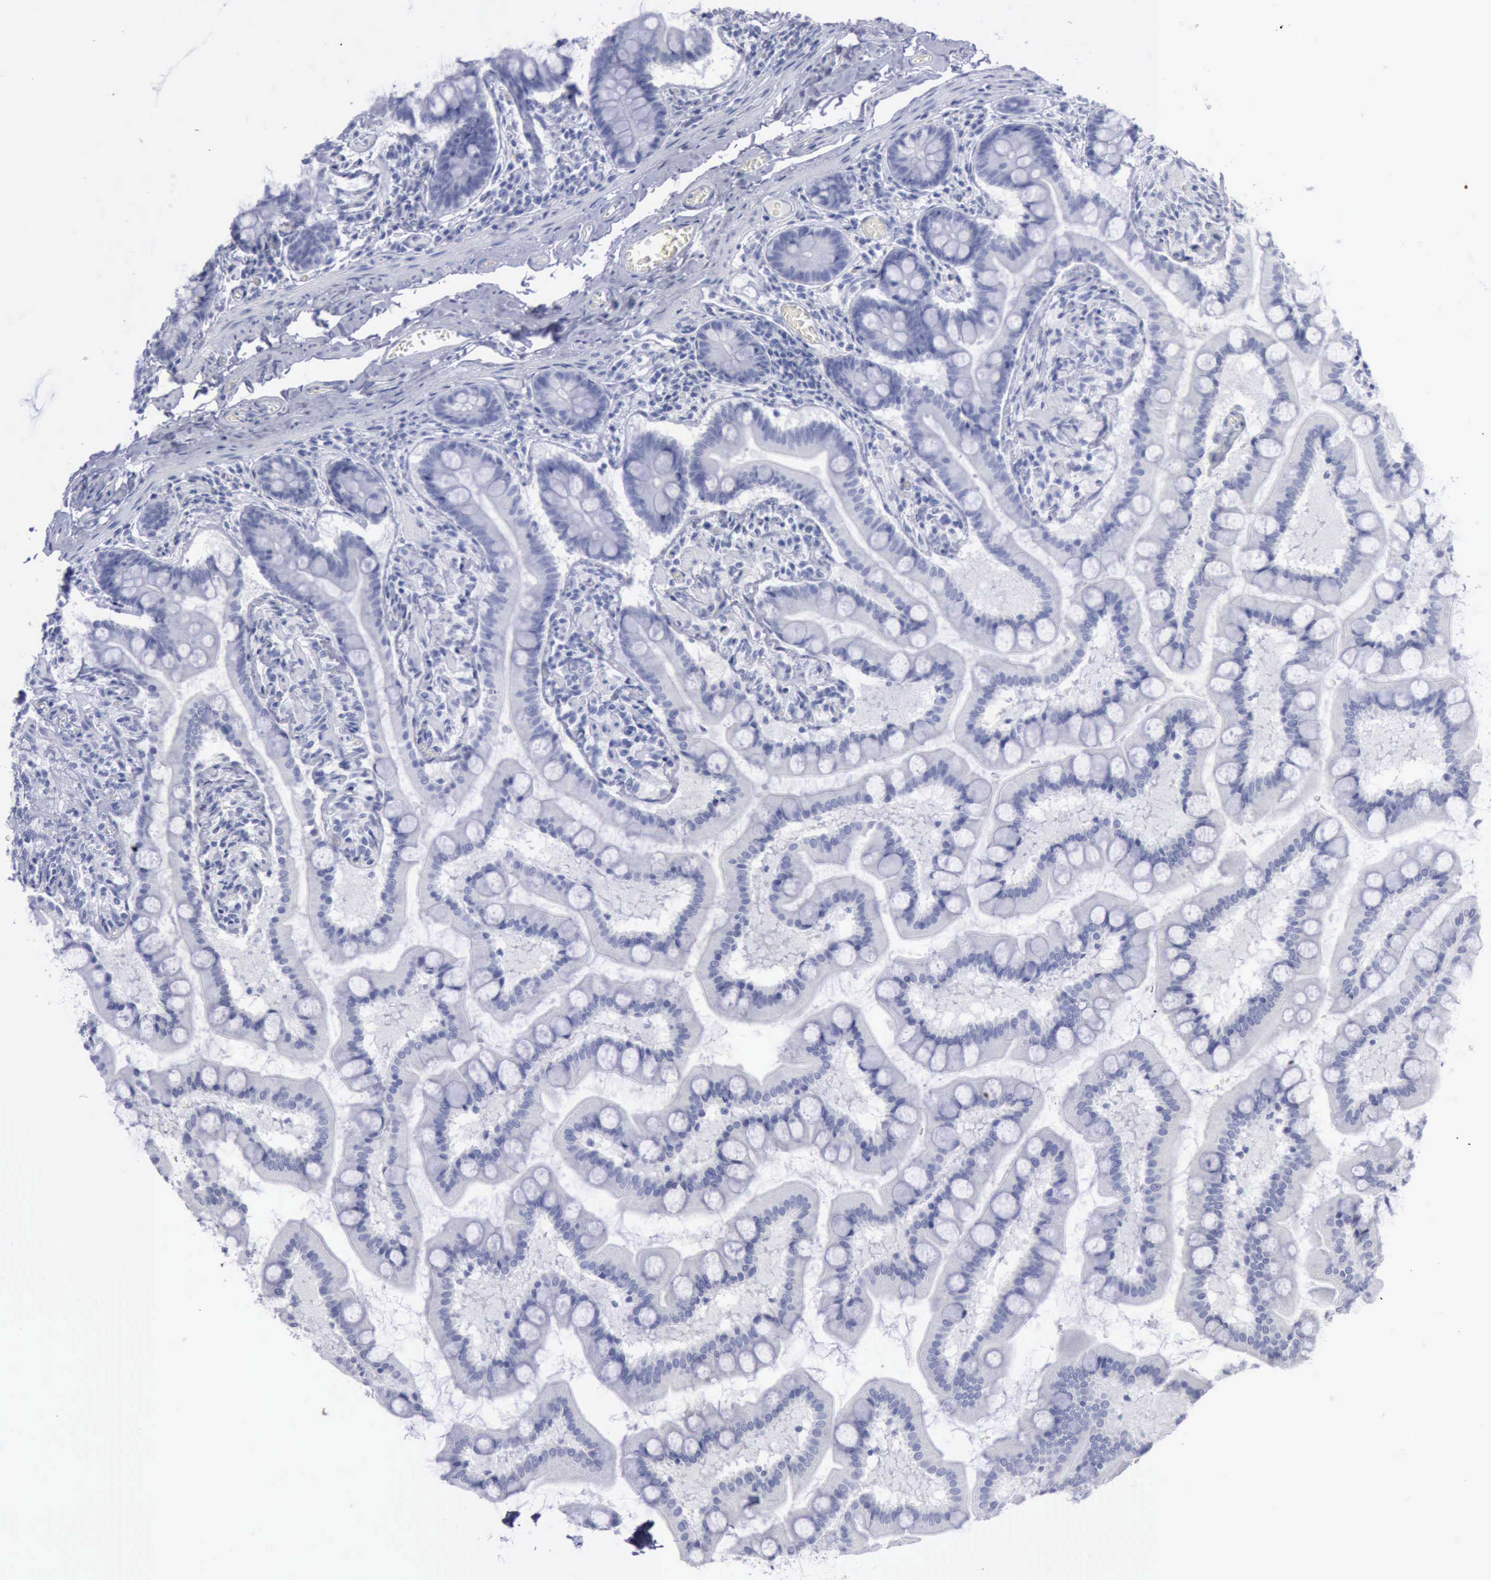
{"staining": {"intensity": "negative", "quantity": "none", "location": "none"}, "tissue": "small intestine", "cell_type": "Glandular cells", "image_type": "normal", "snomed": [{"axis": "morphology", "description": "Normal tissue, NOS"}, {"axis": "topography", "description": "Small intestine"}], "caption": "This is a photomicrograph of IHC staining of benign small intestine, which shows no positivity in glandular cells. (DAB immunohistochemistry (IHC), high magnification).", "gene": "KRT13", "patient": {"sex": "male", "age": 41}}